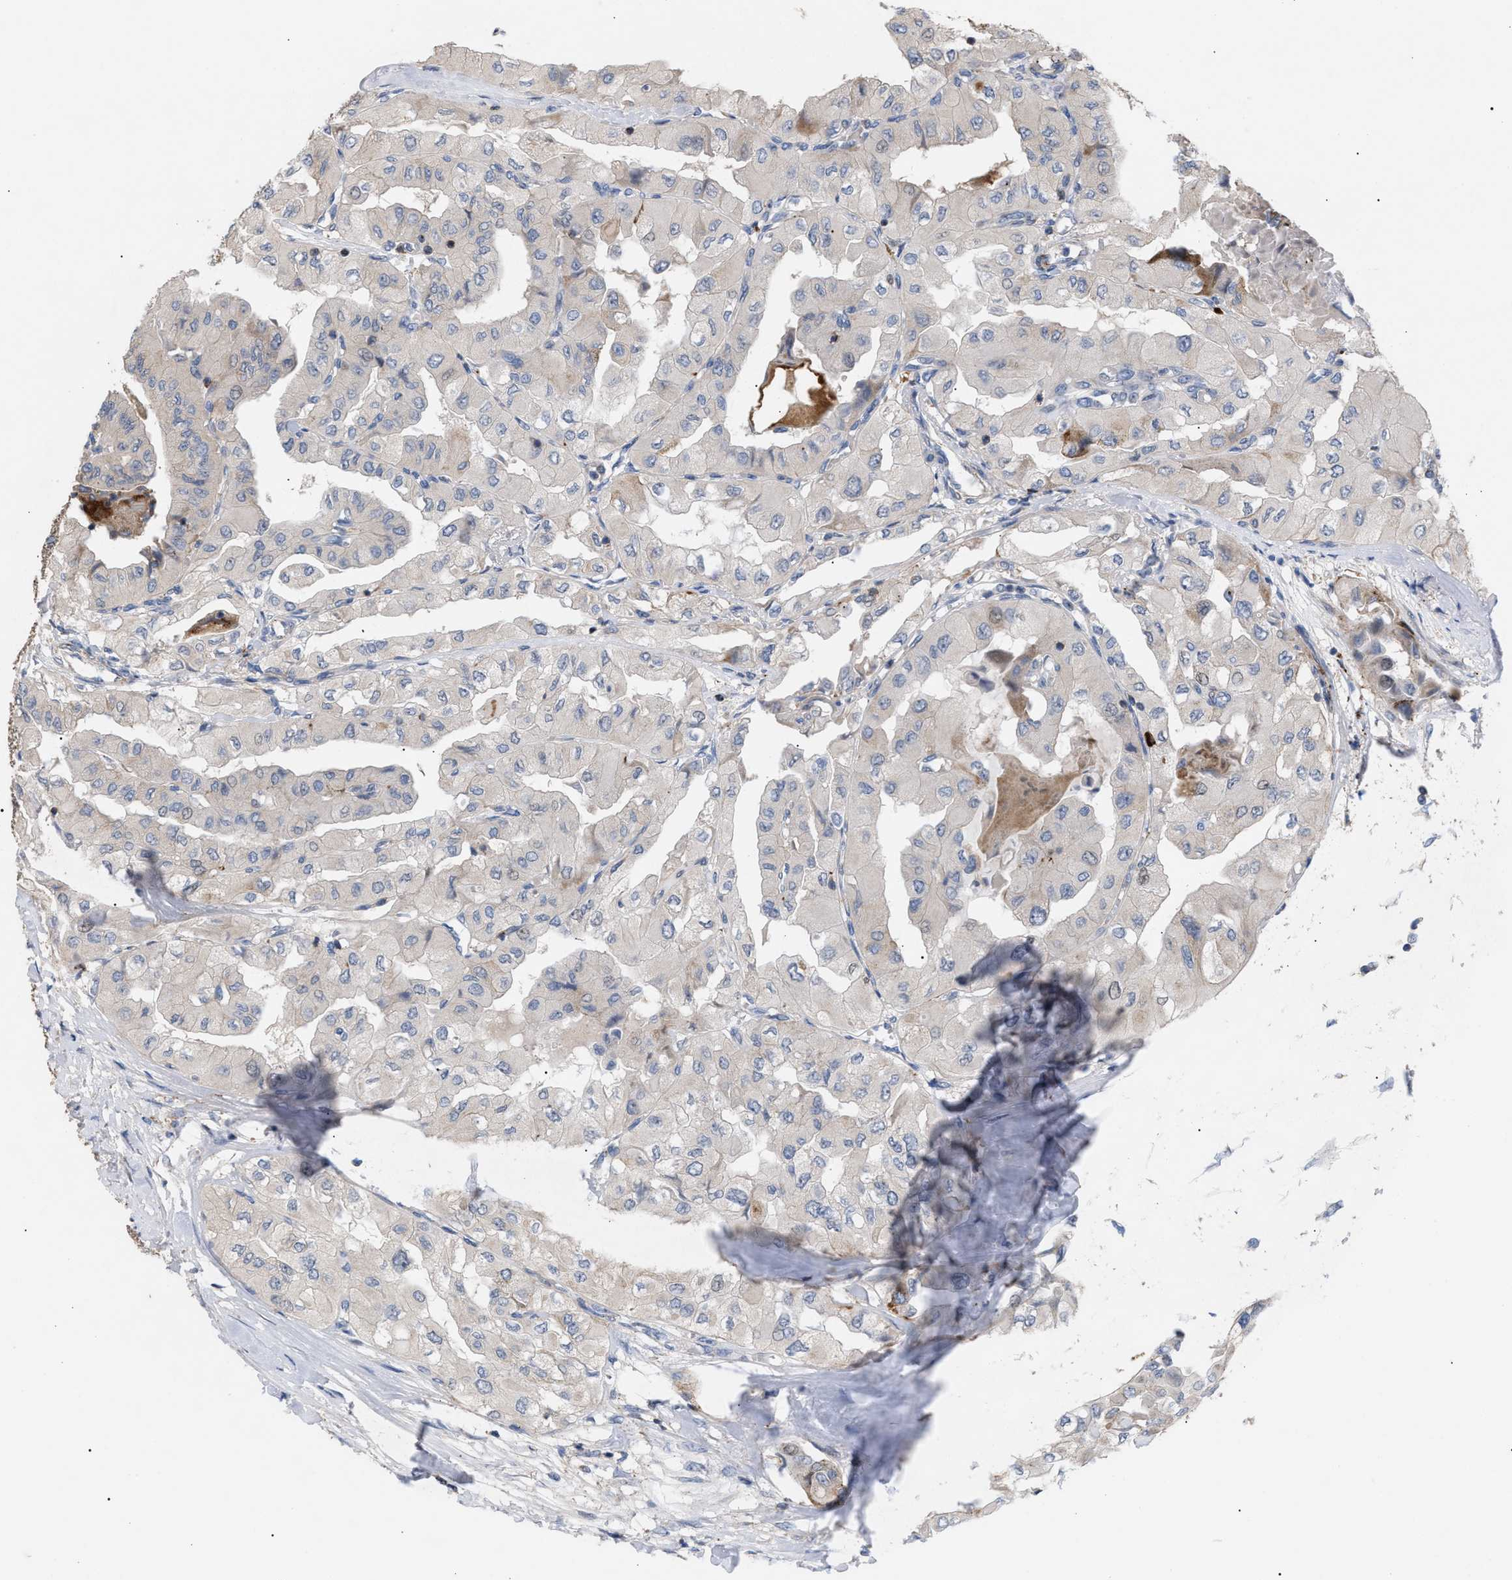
{"staining": {"intensity": "negative", "quantity": "none", "location": "none"}, "tissue": "thyroid cancer", "cell_type": "Tumor cells", "image_type": "cancer", "snomed": [{"axis": "morphology", "description": "Papillary adenocarcinoma, NOS"}, {"axis": "topography", "description": "Thyroid gland"}], "caption": "This is an IHC photomicrograph of human thyroid cancer. There is no staining in tumor cells.", "gene": "MBTD1", "patient": {"sex": "female", "age": 59}}